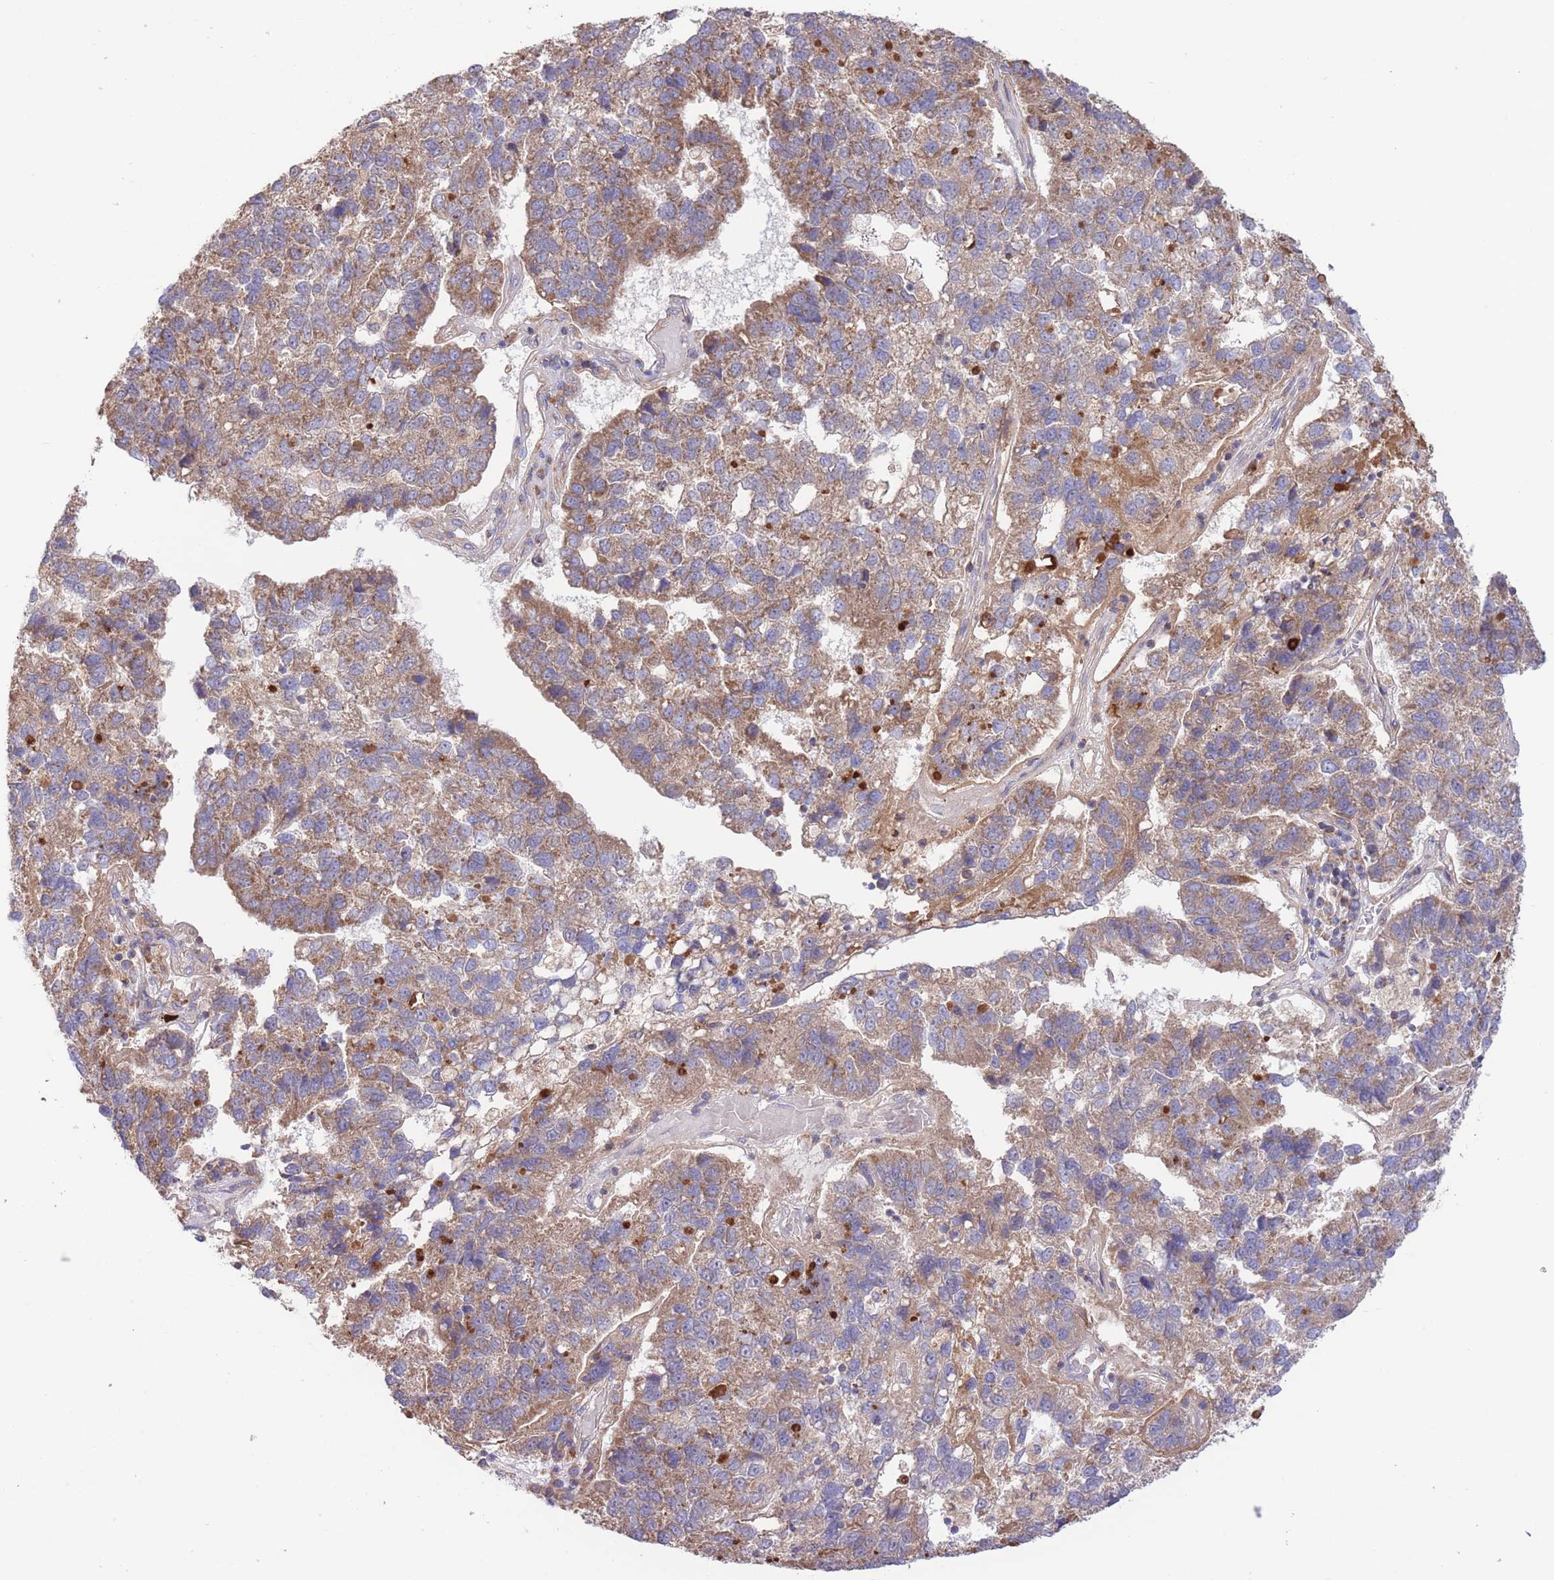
{"staining": {"intensity": "moderate", "quantity": ">75%", "location": "cytoplasmic/membranous"}, "tissue": "pancreatic cancer", "cell_type": "Tumor cells", "image_type": "cancer", "snomed": [{"axis": "morphology", "description": "Adenocarcinoma, NOS"}, {"axis": "topography", "description": "Pancreas"}], "caption": "Immunohistochemical staining of human pancreatic cancer (adenocarcinoma) shows medium levels of moderate cytoplasmic/membranous protein staining in about >75% of tumor cells.", "gene": "ATP13A2", "patient": {"sex": "female", "age": 61}}